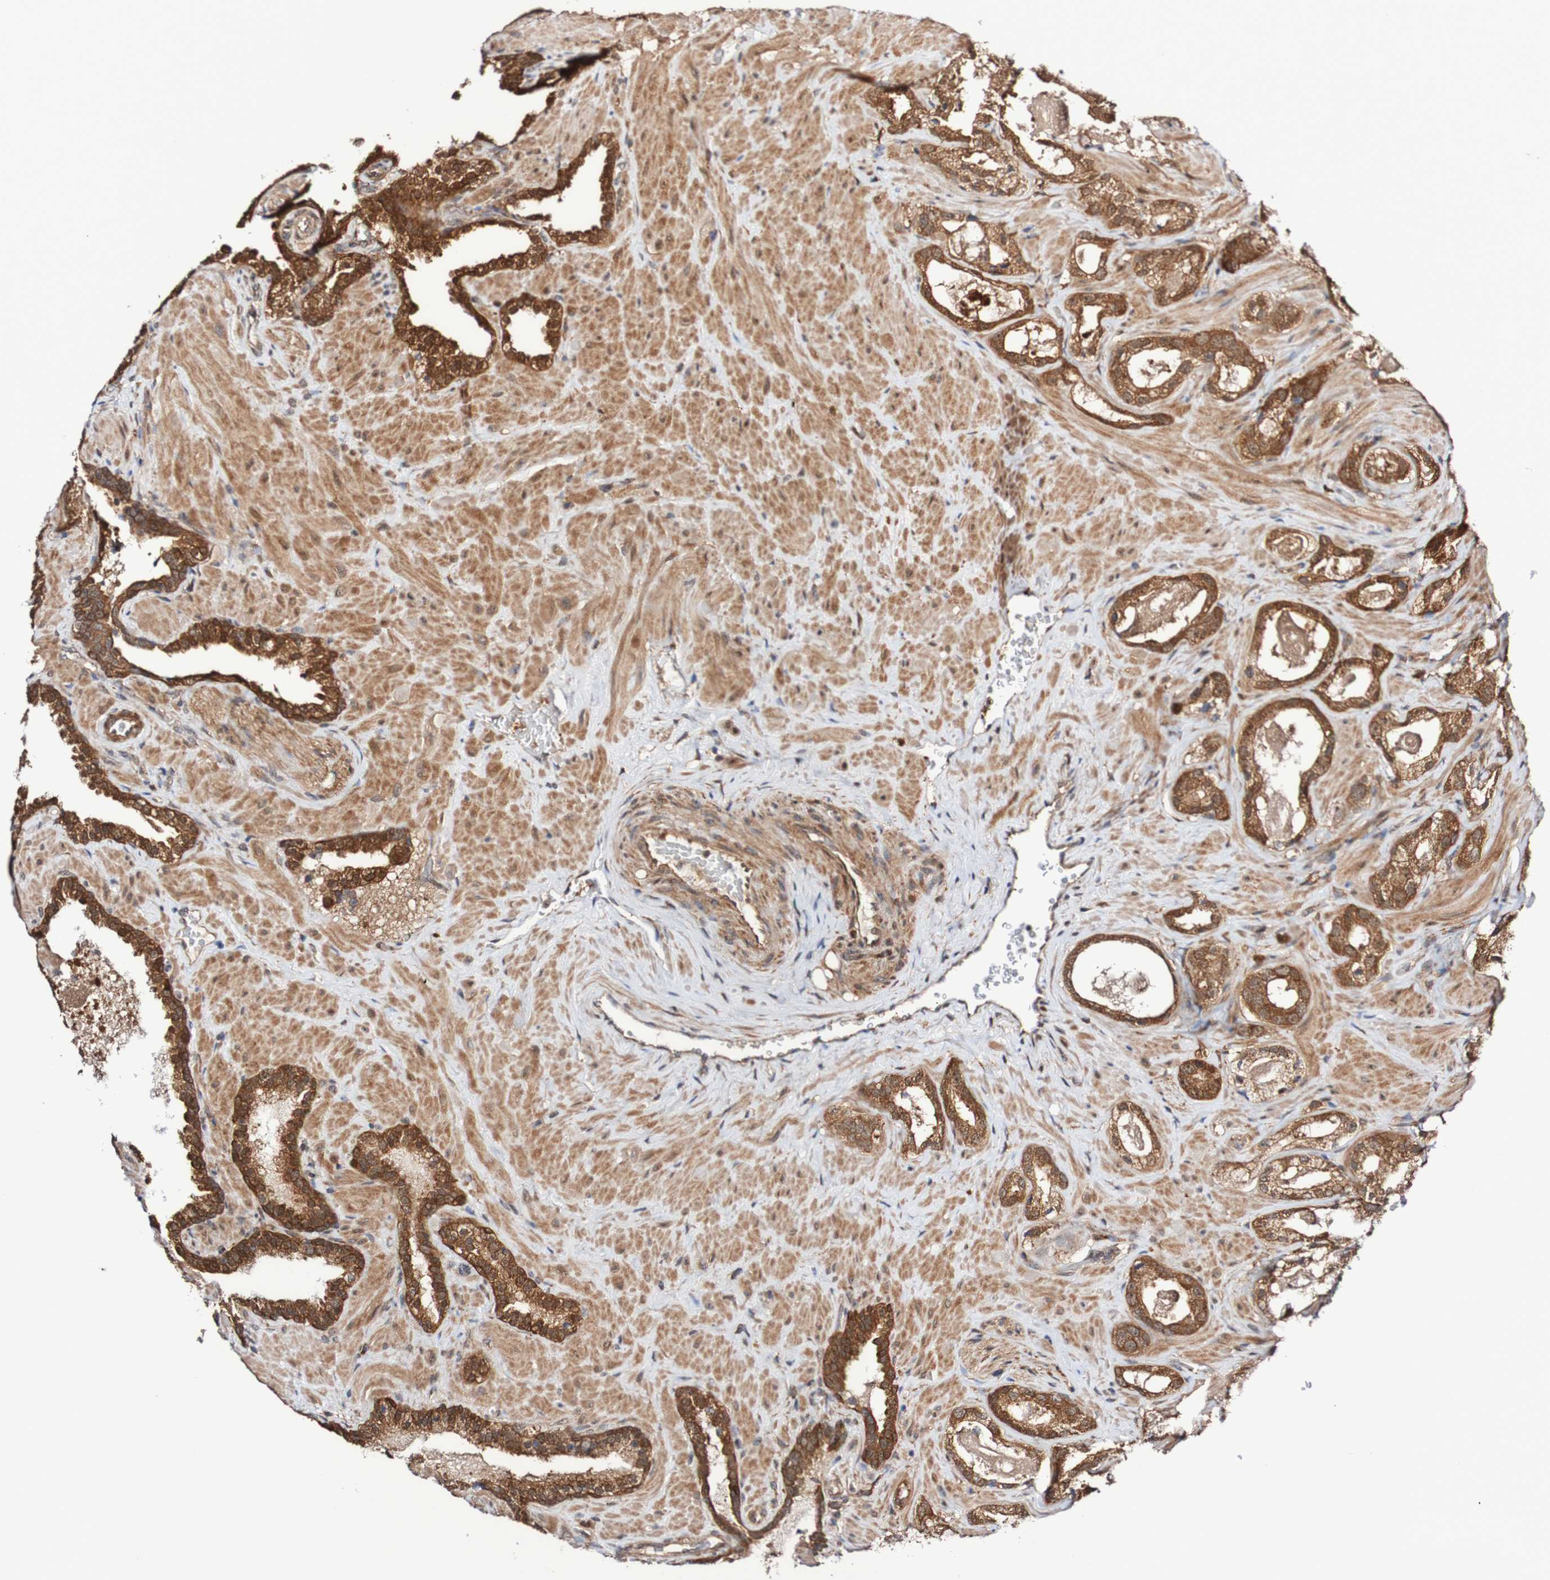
{"staining": {"intensity": "moderate", "quantity": ">75%", "location": "cytoplasmic/membranous"}, "tissue": "prostate cancer", "cell_type": "Tumor cells", "image_type": "cancer", "snomed": [{"axis": "morphology", "description": "Adenocarcinoma, High grade"}, {"axis": "topography", "description": "Prostate"}], "caption": "Immunohistochemical staining of prostate cancer reveals medium levels of moderate cytoplasmic/membranous protein expression in approximately >75% of tumor cells. Immunohistochemistry stains the protein of interest in brown and the nuclei are stained blue.", "gene": "PHPT1", "patient": {"sex": "male", "age": 64}}